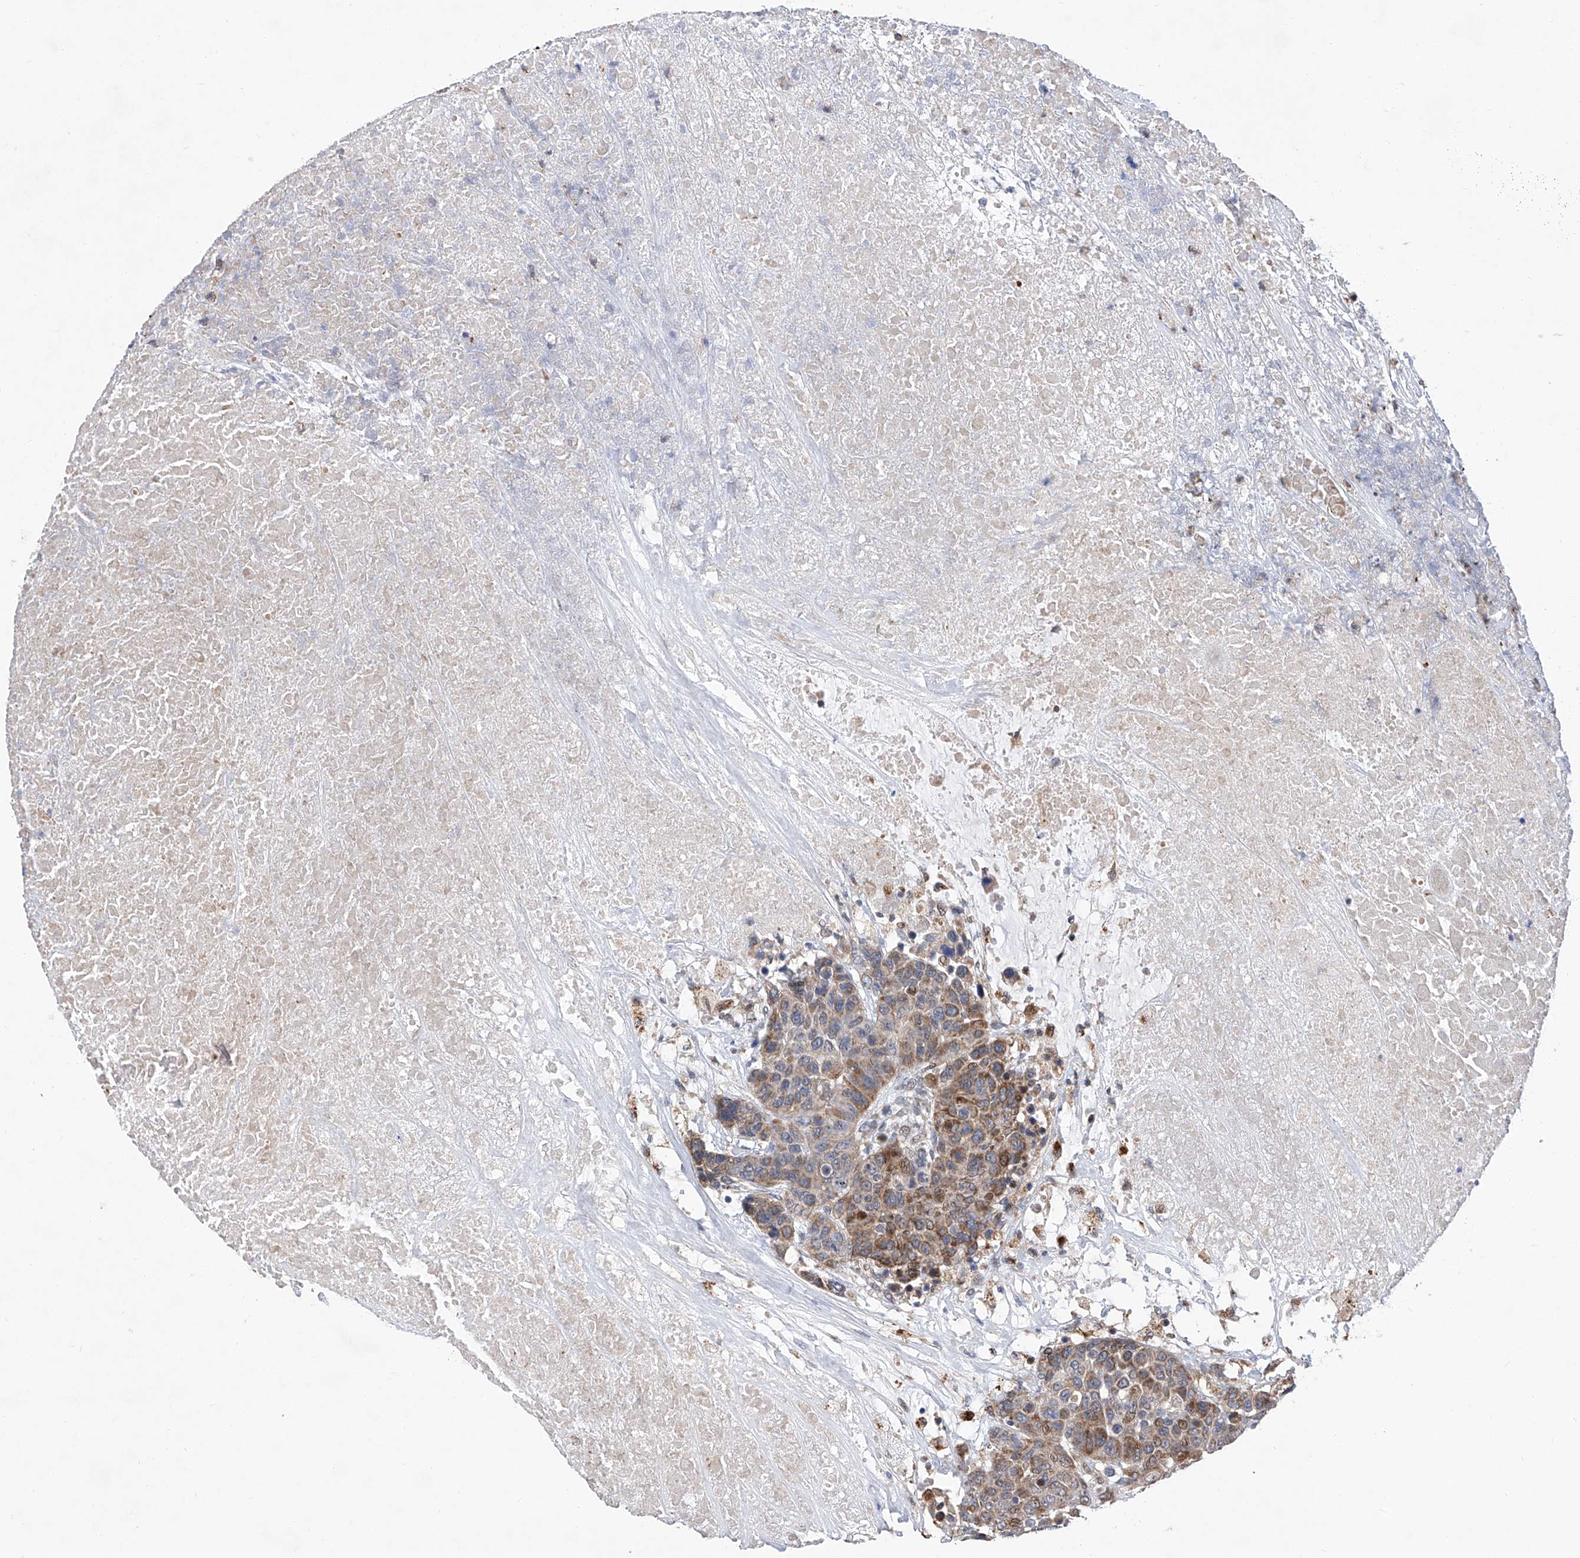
{"staining": {"intensity": "moderate", "quantity": "<25%", "location": "cytoplasmic/membranous"}, "tissue": "breast cancer", "cell_type": "Tumor cells", "image_type": "cancer", "snomed": [{"axis": "morphology", "description": "Duct carcinoma"}, {"axis": "topography", "description": "Breast"}], "caption": "The immunohistochemical stain labels moderate cytoplasmic/membranous positivity in tumor cells of breast cancer (infiltrating ductal carcinoma) tissue. The protein is stained brown, and the nuclei are stained in blue (DAB IHC with brightfield microscopy, high magnification).", "gene": "FARP2", "patient": {"sex": "female", "age": 37}}